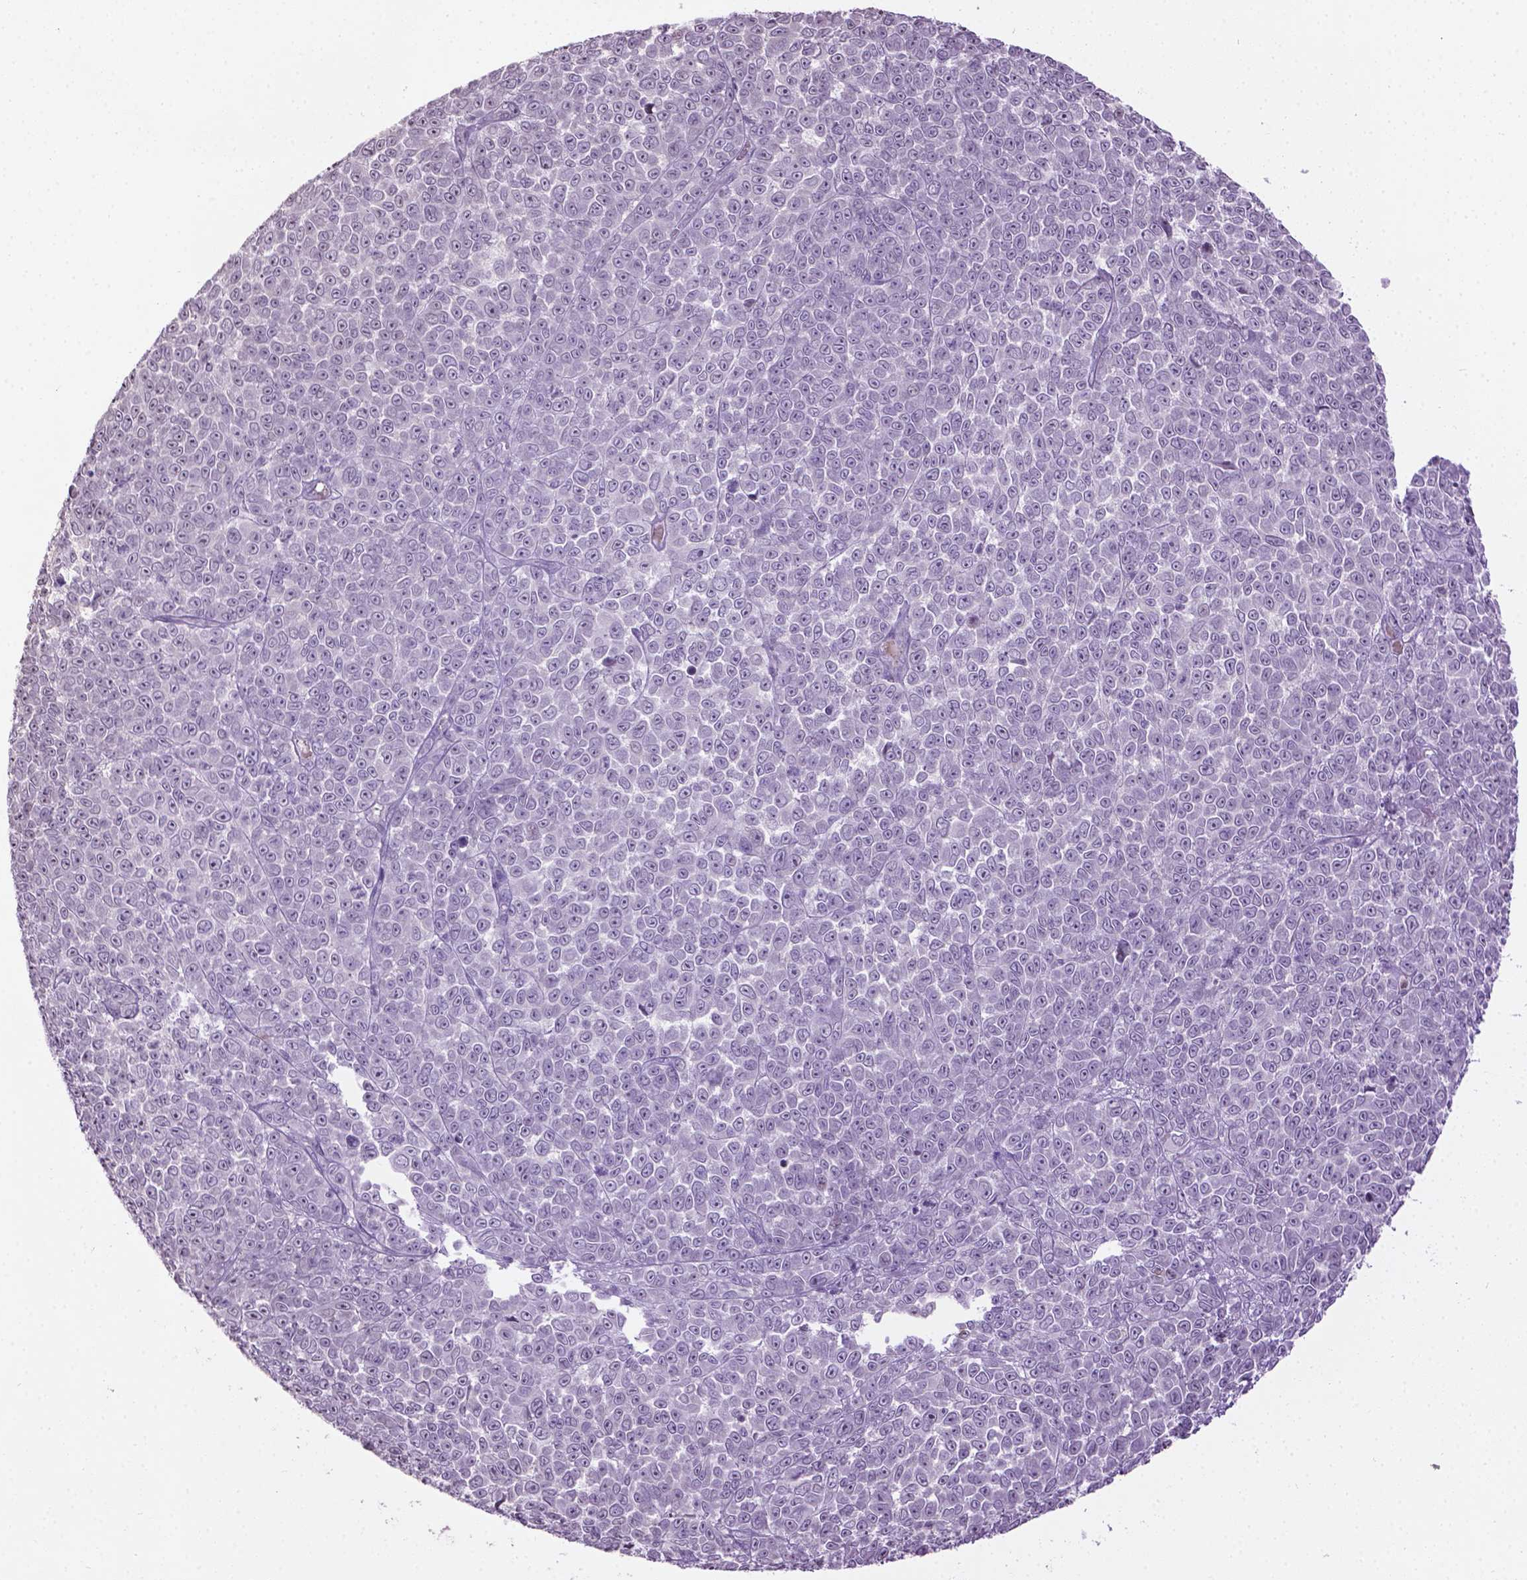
{"staining": {"intensity": "negative", "quantity": "none", "location": "none"}, "tissue": "melanoma", "cell_type": "Tumor cells", "image_type": "cancer", "snomed": [{"axis": "morphology", "description": "Malignant melanoma, NOS"}, {"axis": "topography", "description": "Skin"}], "caption": "Immunohistochemical staining of malignant melanoma demonstrates no significant expression in tumor cells.", "gene": "NTNG2", "patient": {"sex": "female", "age": 95}}